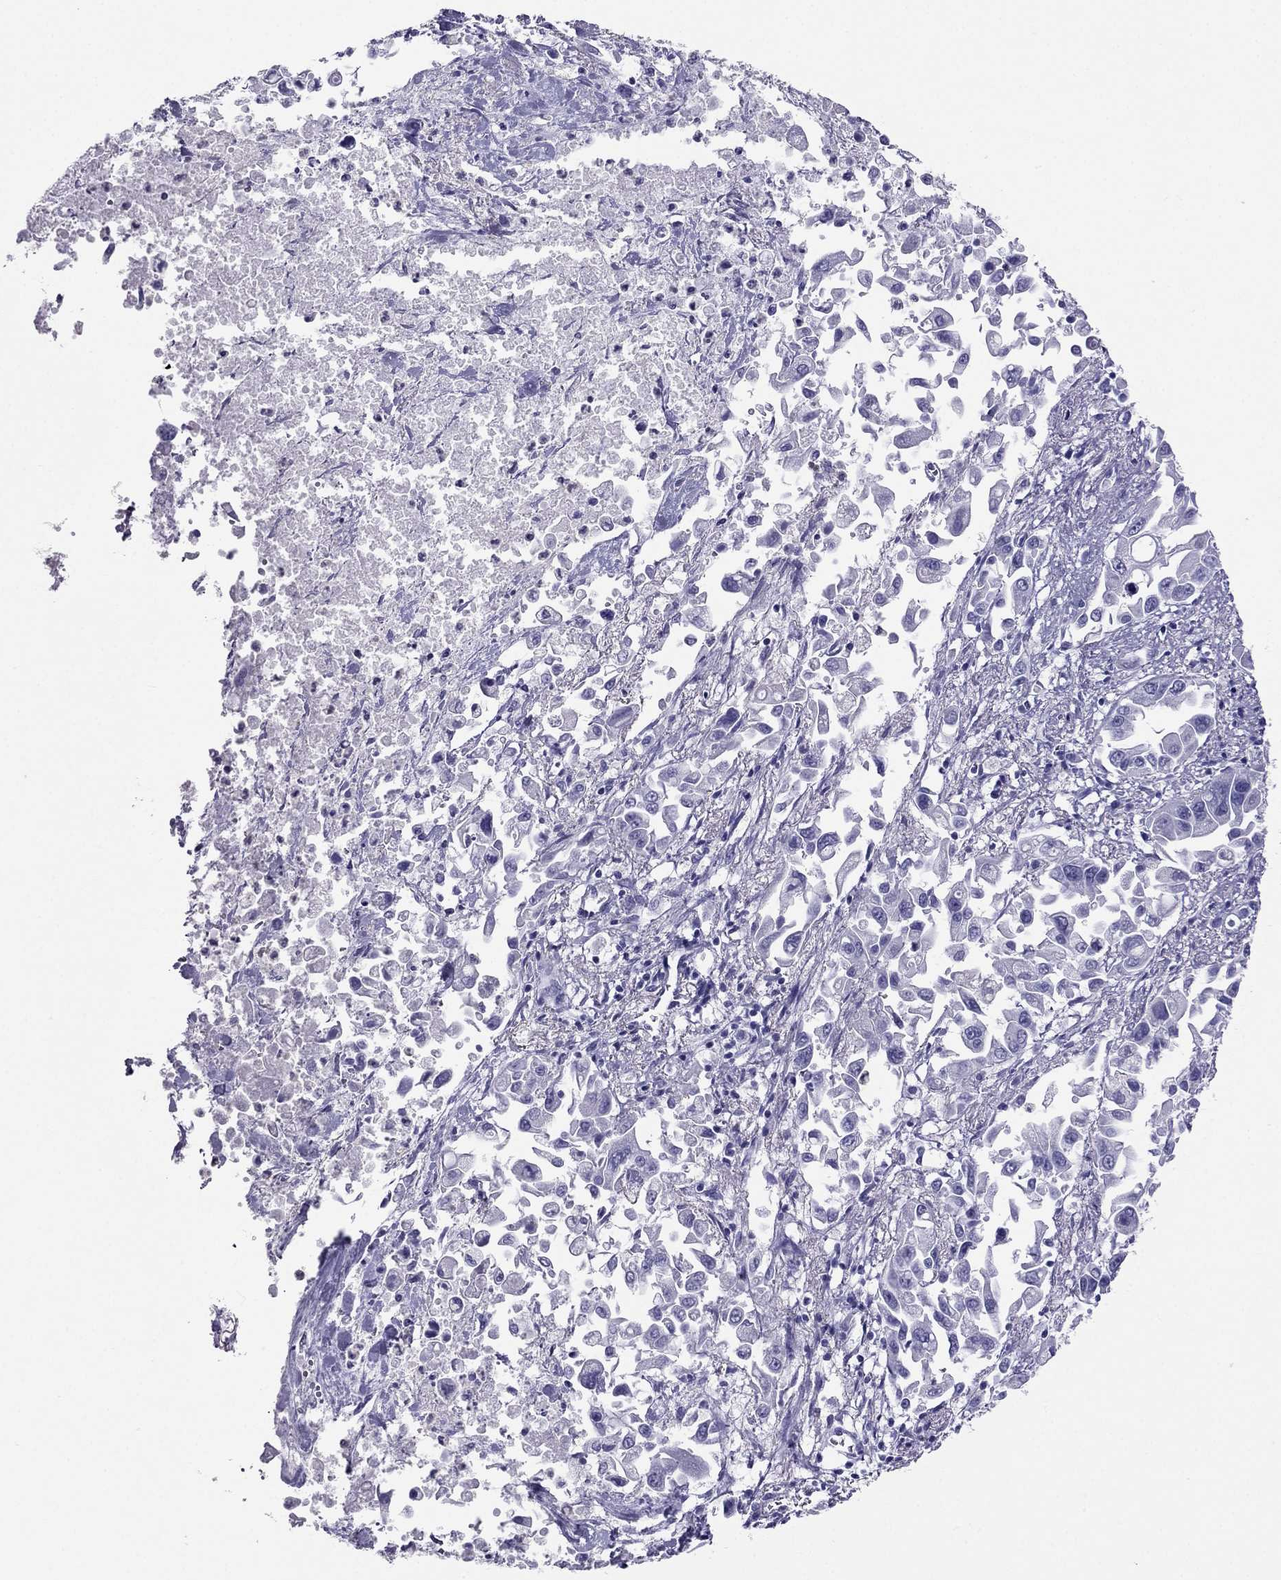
{"staining": {"intensity": "negative", "quantity": "none", "location": "none"}, "tissue": "pancreatic cancer", "cell_type": "Tumor cells", "image_type": "cancer", "snomed": [{"axis": "morphology", "description": "Adenocarcinoma, NOS"}, {"axis": "topography", "description": "Pancreas"}], "caption": "Pancreatic adenocarcinoma stained for a protein using immunohistochemistry (IHC) displays no positivity tumor cells.", "gene": "CROCC2", "patient": {"sex": "female", "age": 83}}